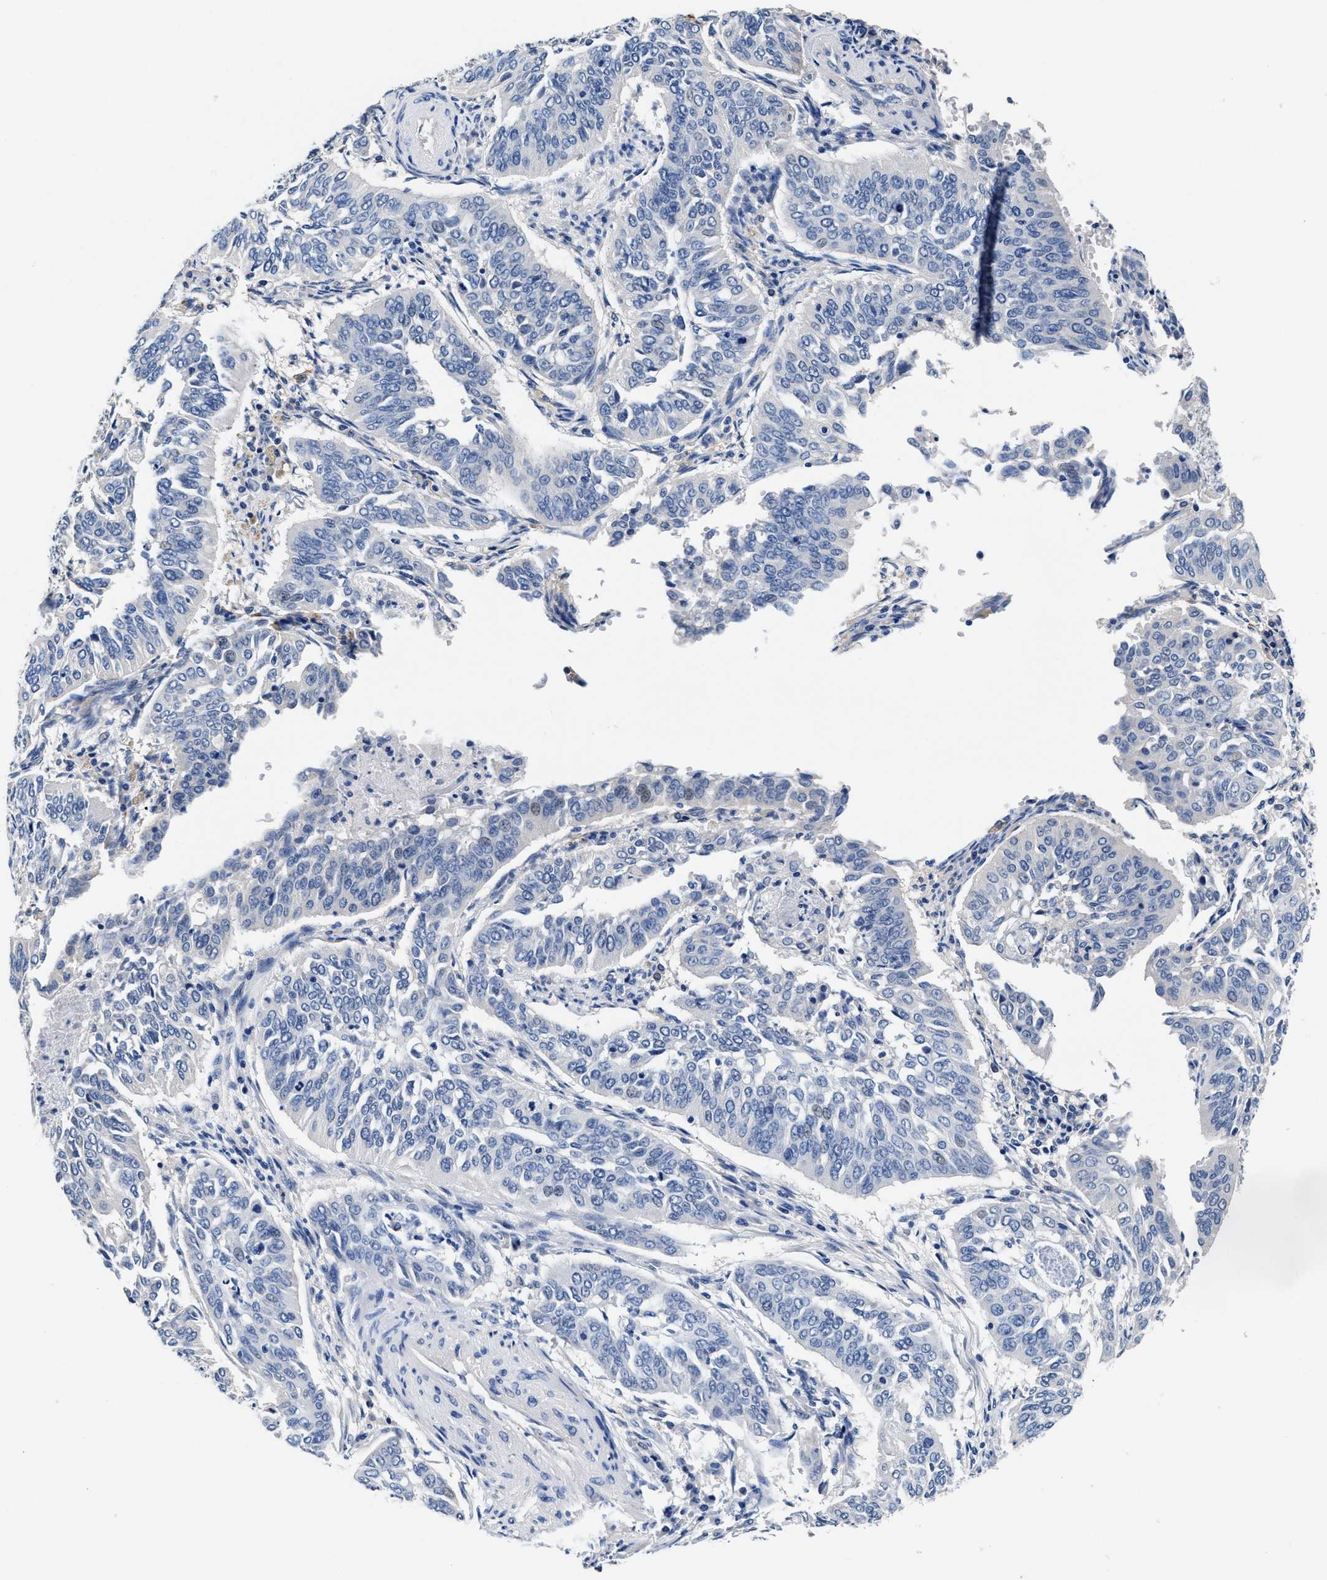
{"staining": {"intensity": "negative", "quantity": "none", "location": "none"}, "tissue": "cervical cancer", "cell_type": "Tumor cells", "image_type": "cancer", "snomed": [{"axis": "morphology", "description": "Normal tissue, NOS"}, {"axis": "morphology", "description": "Squamous cell carcinoma, NOS"}, {"axis": "topography", "description": "Cervix"}], "caption": "Image shows no protein staining in tumor cells of cervical cancer tissue. Nuclei are stained in blue.", "gene": "GSTM1", "patient": {"sex": "female", "age": 39}}